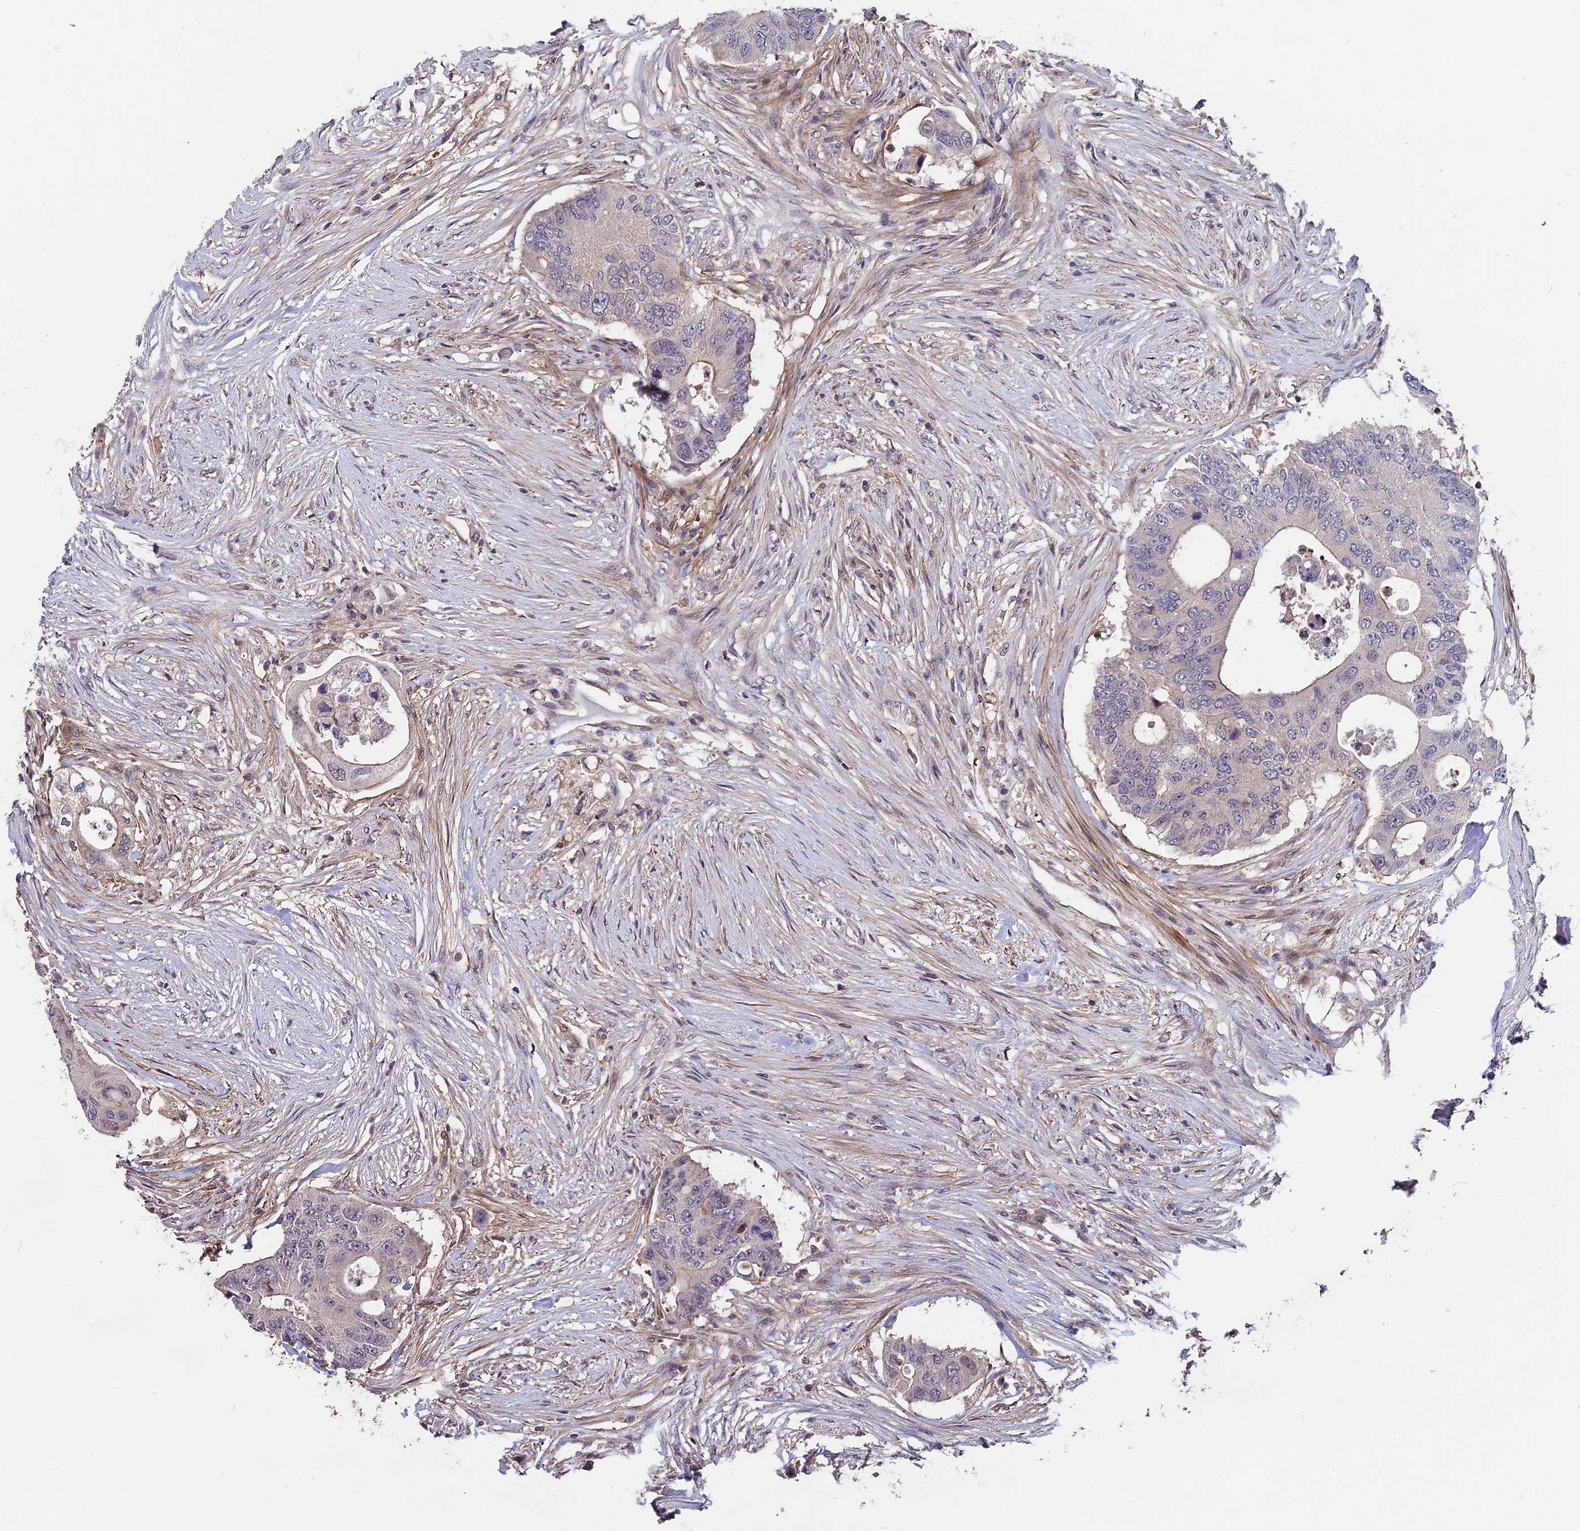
{"staining": {"intensity": "weak", "quantity": "<25%", "location": "cytoplasmic/membranous"}, "tissue": "colorectal cancer", "cell_type": "Tumor cells", "image_type": "cancer", "snomed": [{"axis": "morphology", "description": "Adenocarcinoma, NOS"}, {"axis": "topography", "description": "Colon"}], "caption": "Immunohistochemical staining of human colorectal cancer displays no significant staining in tumor cells.", "gene": "ZC3H10", "patient": {"sex": "male", "age": 71}}